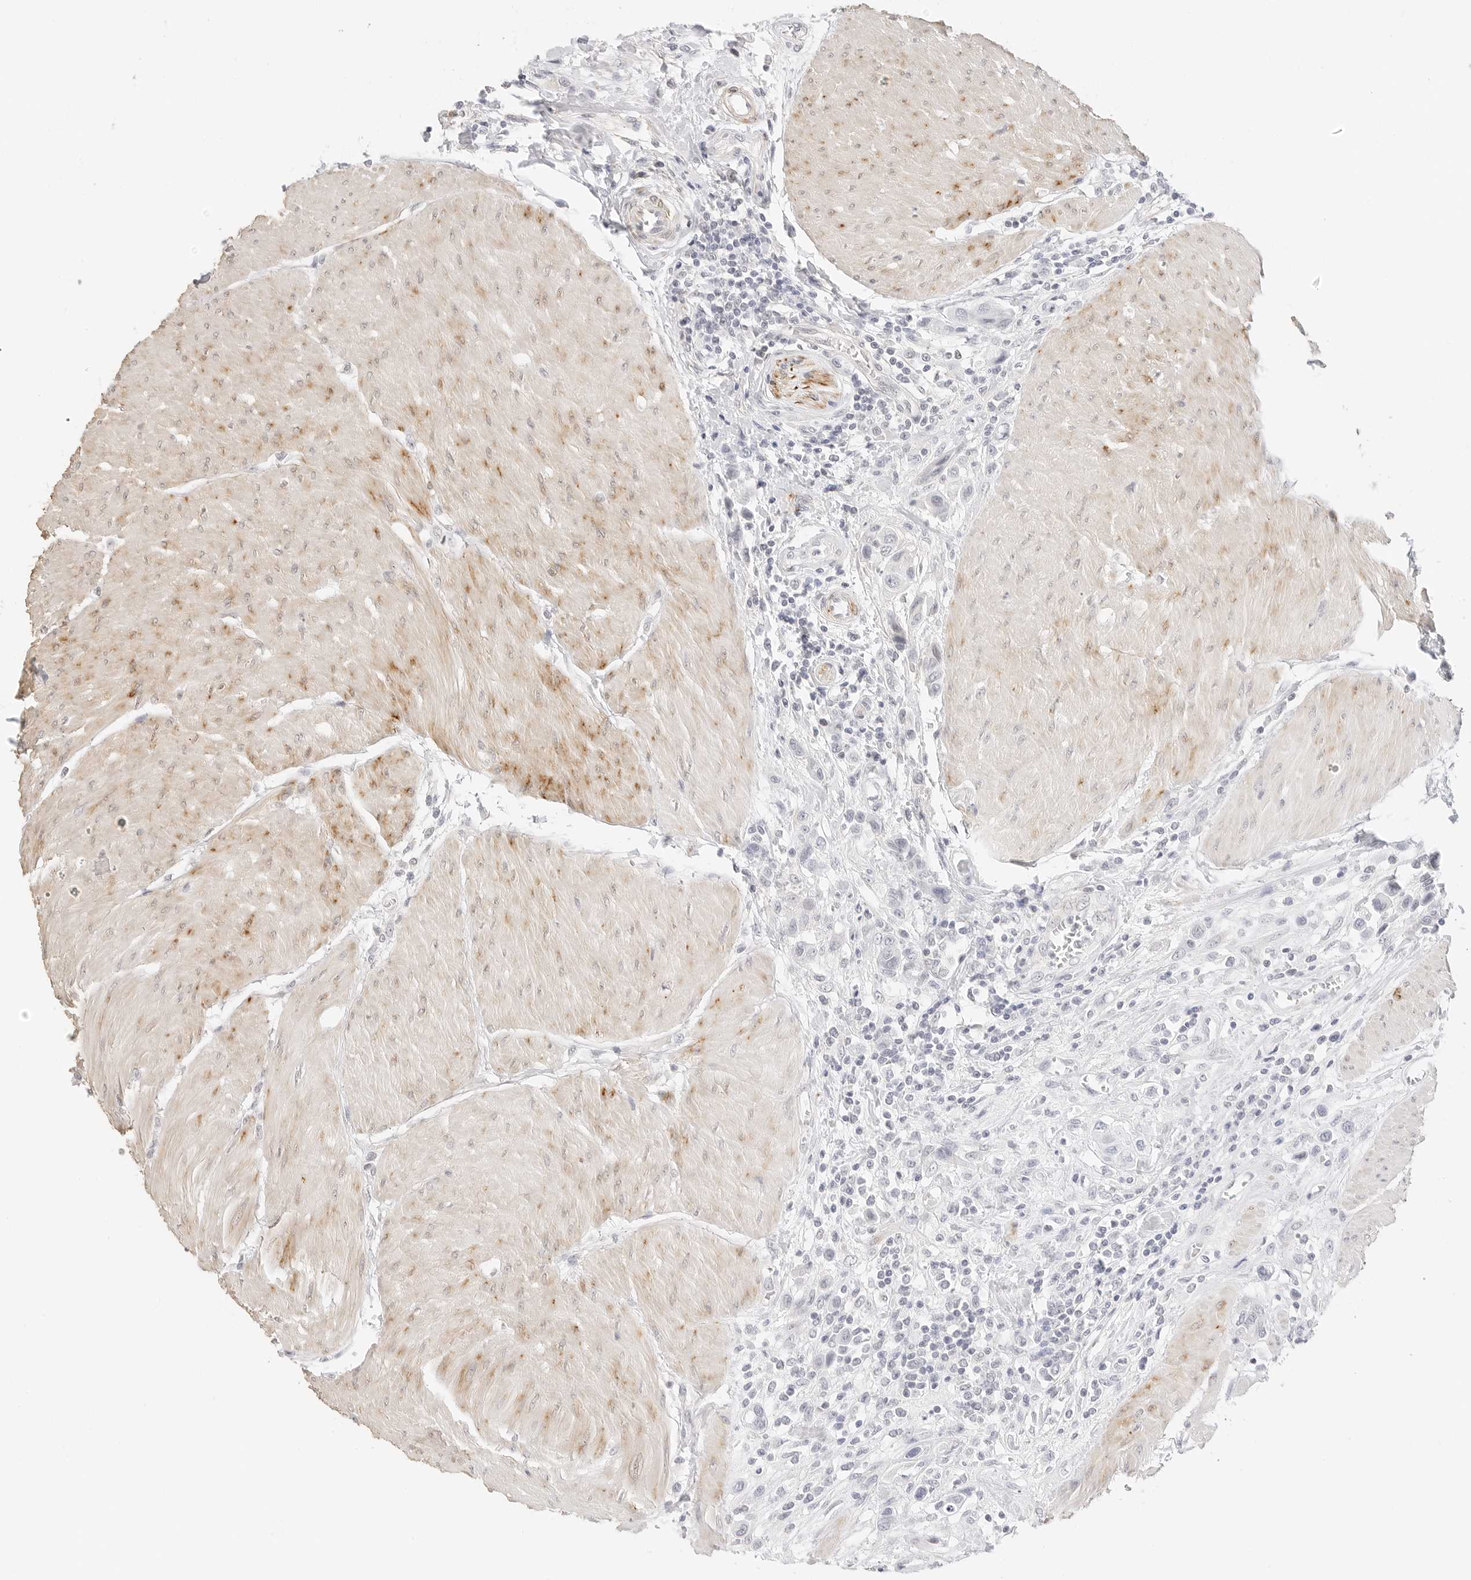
{"staining": {"intensity": "negative", "quantity": "none", "location": "none"}, "tissue": "urothelial cancer", "cell_type": "Tumor cells", "image_type": "cancer", "snomed": [{"axis": "morphology", "description": "Urothelial carcinoma, High grade"}, {"axis": "topography", "description": "Urinary bladder"}], "caption": "This is an IHC image of human urothelial cancer. There is no staining in tumor cells.", "gene": "PCDH19", "patient": {"sex": "male", "age": 50}}